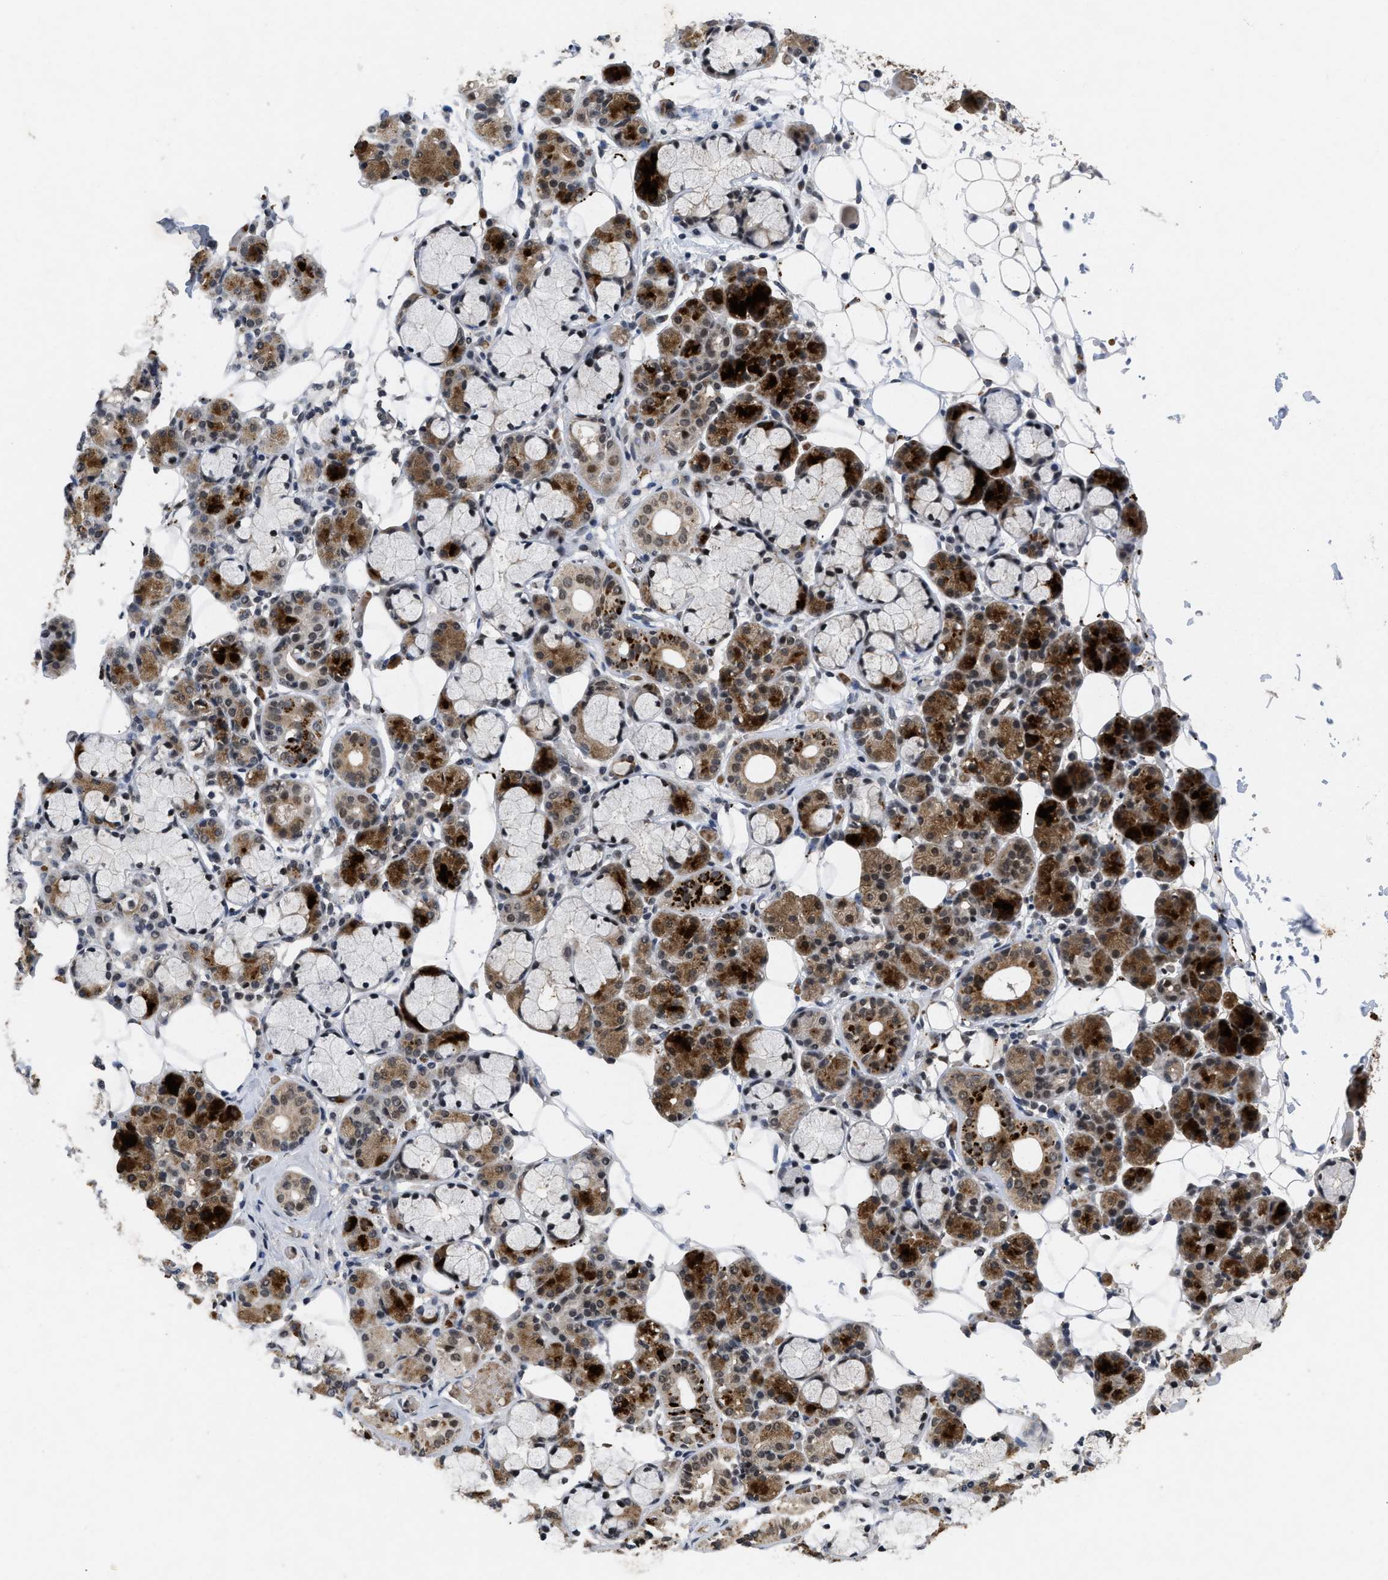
{"staining": {"intensity": "strong", "quantity": "25%-75%", "location": "cytoplasmic/membranous,nuclear"}, "tissue": "salivary gland", "cell_type": "Glandular cells", "image_type": "normal", "snomed": [{"axis": "morphology", "description": "Normal tissue, NOS"}, {"axis": "topography", "description": "Salivary gland"}], "caption": "An IHC micrograph of unremarkable tissue is shown. Protein staining in brown highlights strong cytoplasmic/membranous,nuclear positivity in salivary gland within glandular cells.", "gene": "ZNF346", "patient": {"sex": "male", "age": 63}}